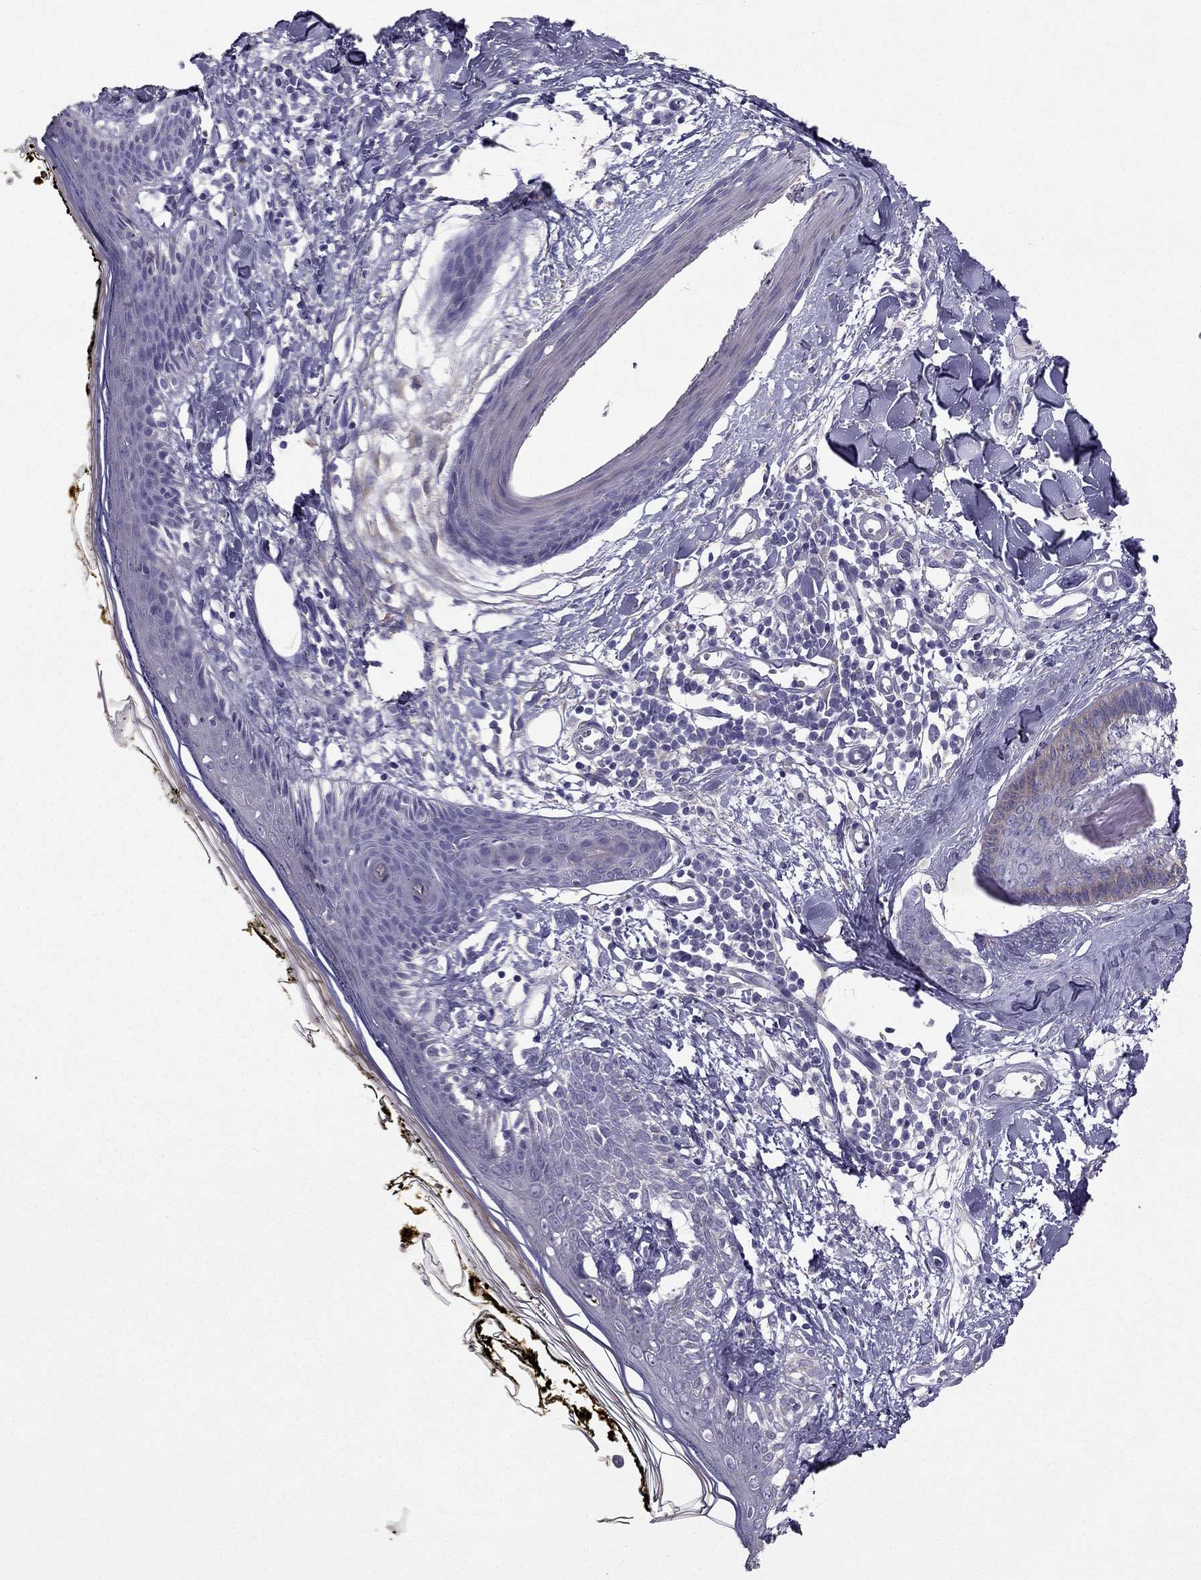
{"staining": {"intensity": "negative", "quantity": "none", "location": "none"}, "tissue": "skin", "cell_type": "Fibroblasts", "image_type": "normal", "snomed": [{"axis": "morphology", "description": "Normal tissue, NOS"}, {"axis": "topography", "description": "Skin"}], "caption": "IHC of normal human skin reveals no staining in fibroblasts. (DAB (3,3'-diaminobenzidine) IHC, high magnification).", "gene": "SYT5", "patient": {"sex": "male", "age": 76}}